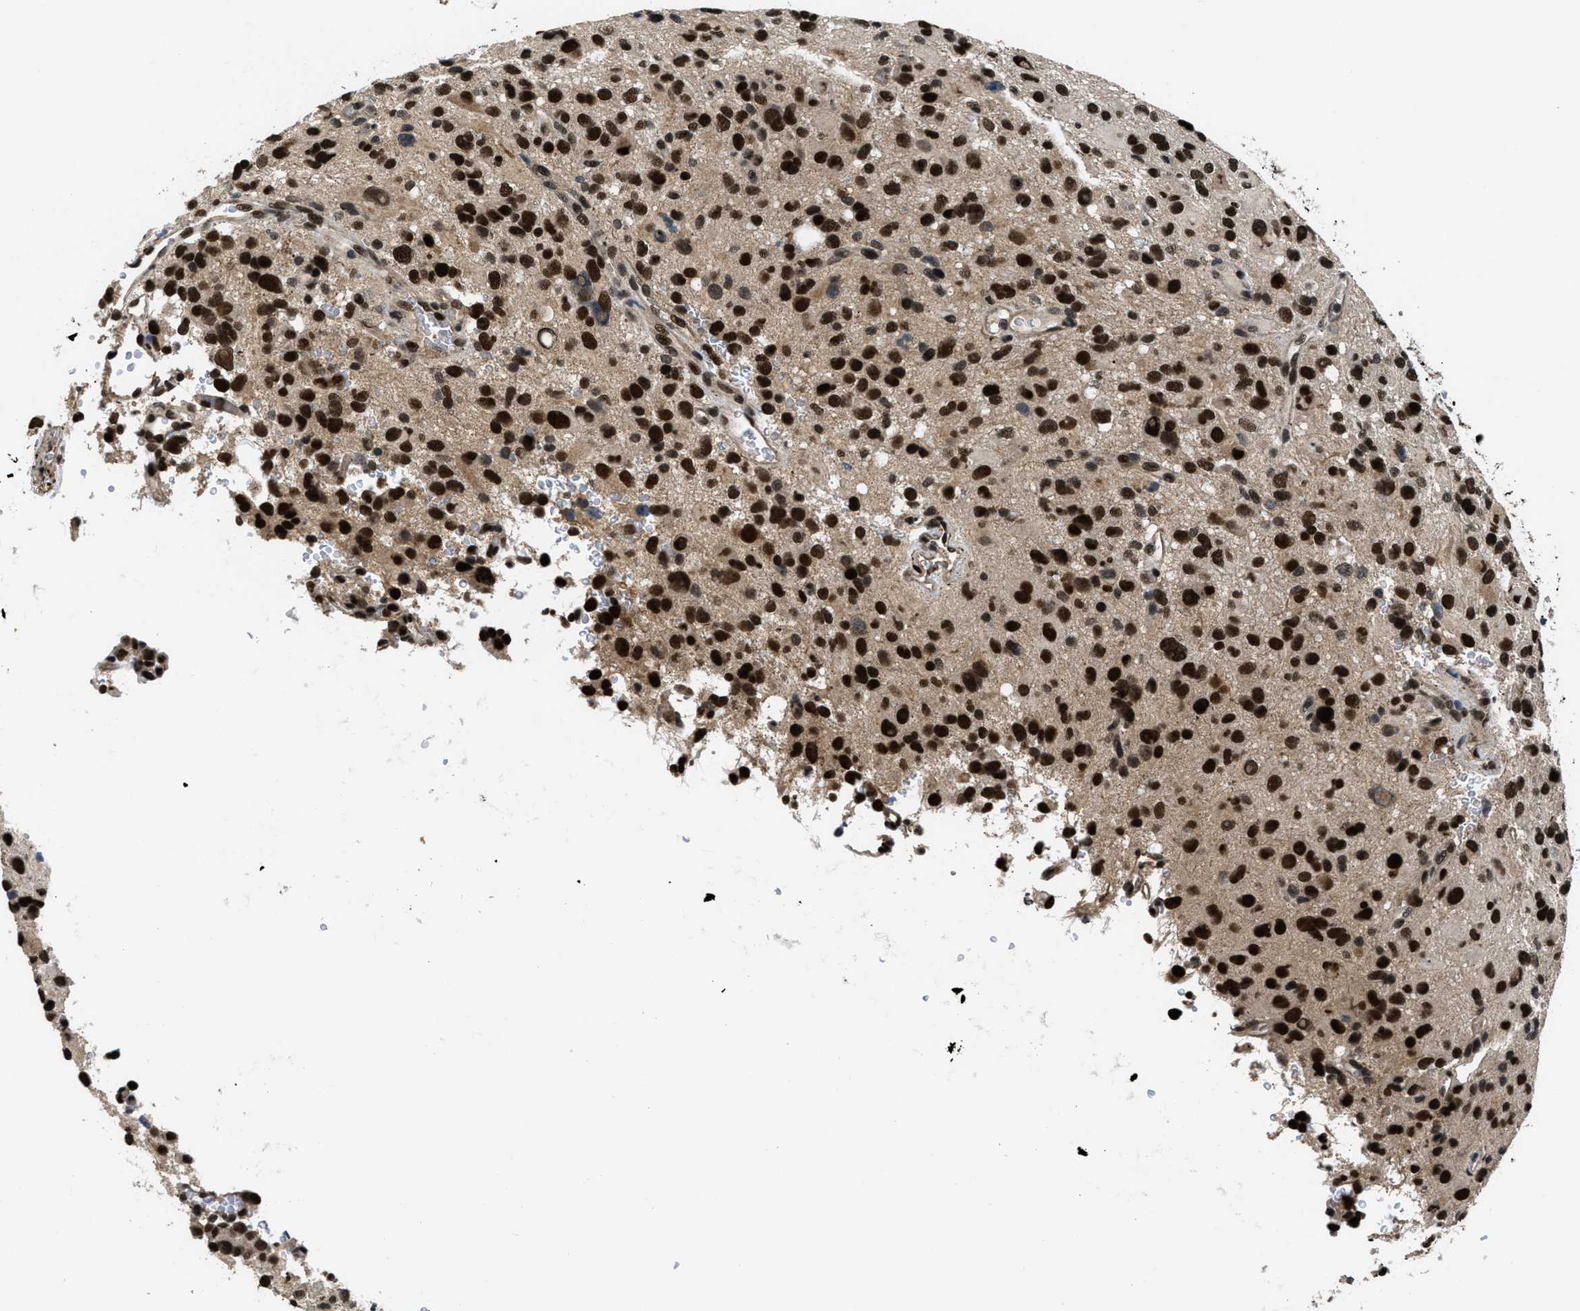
{"staining": {"intensity": "strong", "quantity": ">75%", "location": "nuclear"}, "tissue": "glioma", "cell_type": "Tumor cells", "image_type": "cancer", "snomed": [{"axis": "morphology", "description": "Glioma, malignant, High grade"}, {"axis": "topography", "description": "Brain"}], "caption": "Immunohistochemistry of malignant high-grade glioma displays high levels of strong nuclear staining in approximately >75% of tumor cells.", "gene": "CUL4B", "patient": {"sex": "male", "age": 48}}